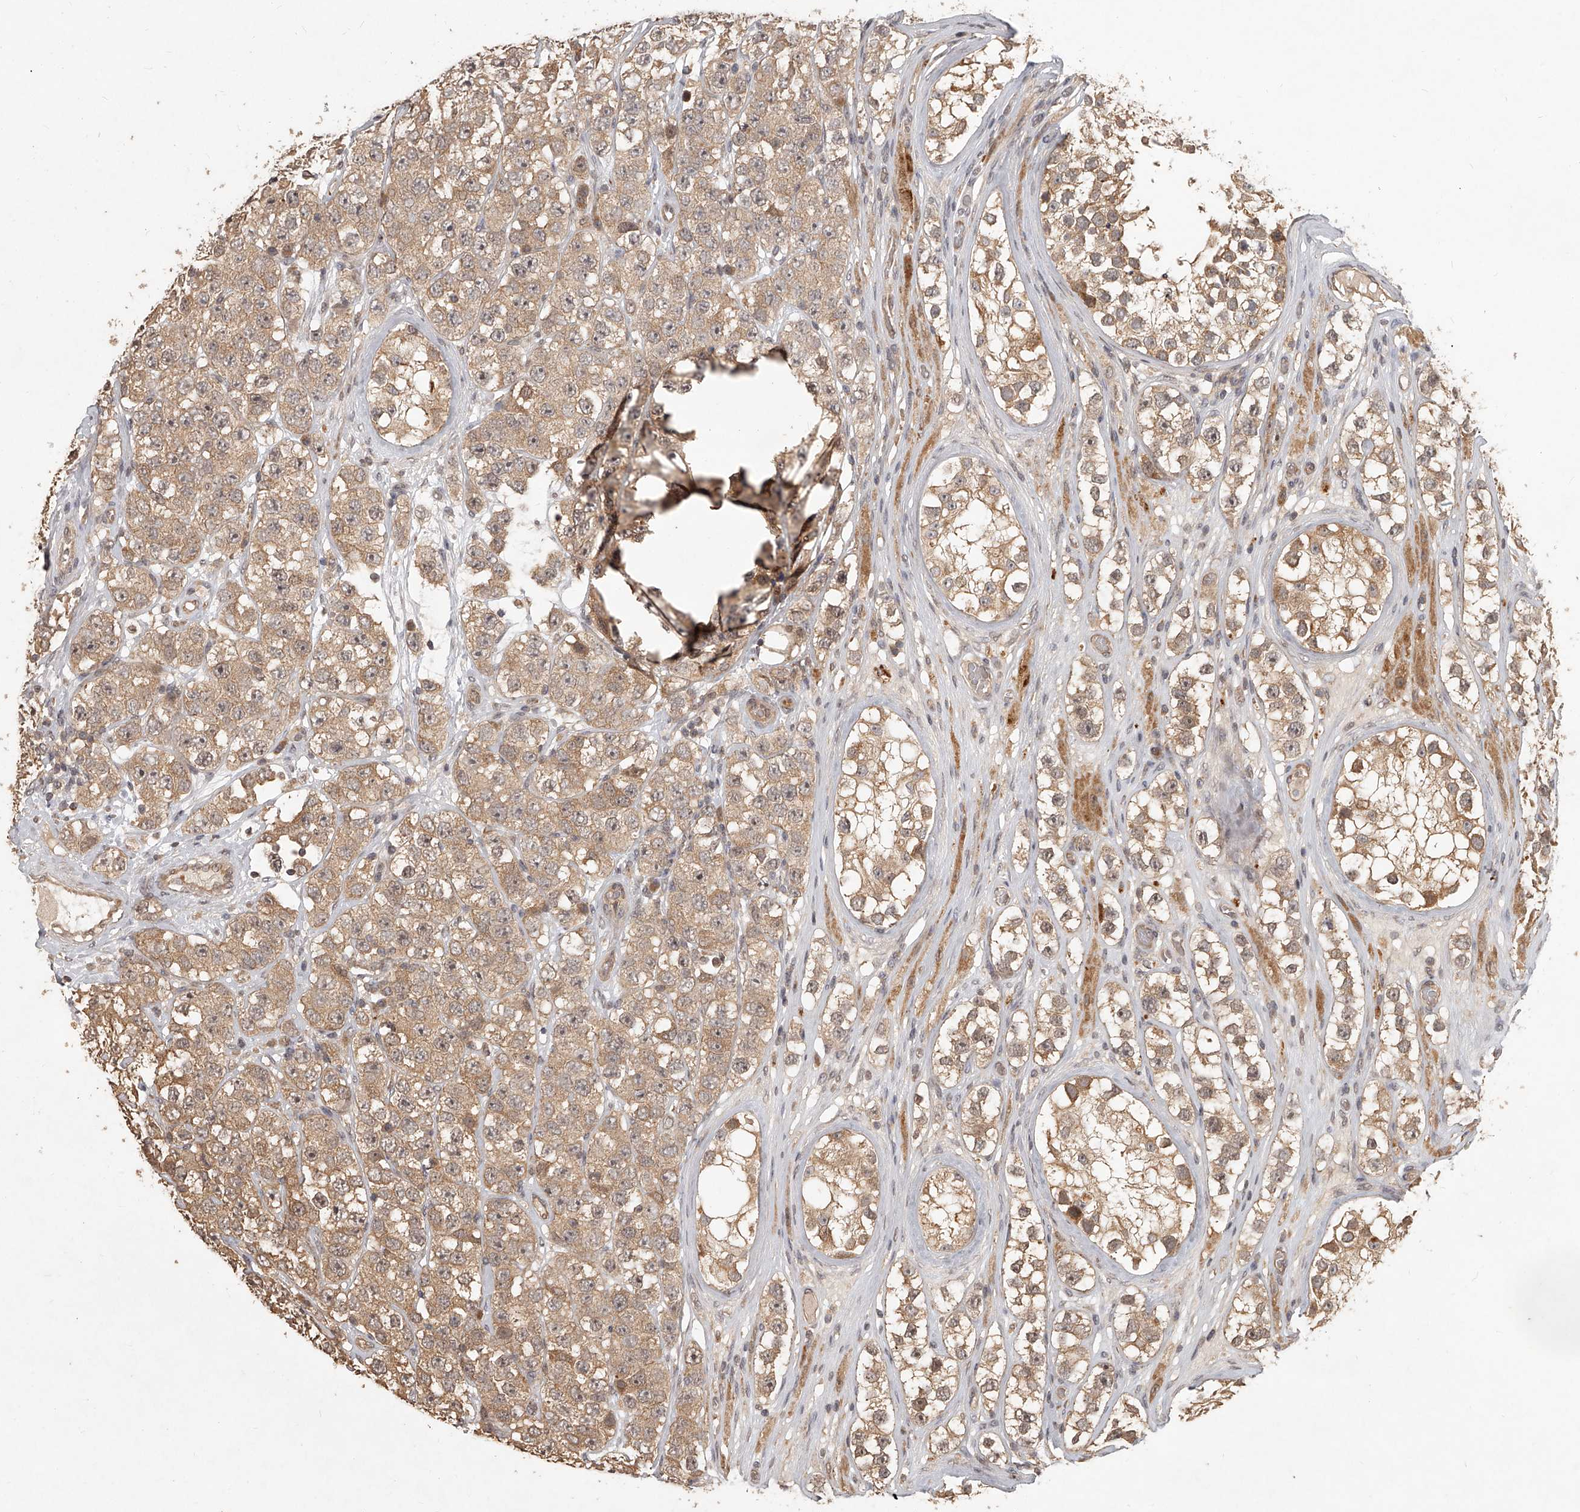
{"staining": {"intensity": "moderate", "quantity": ">75%", "location": "cytoplasmic/membranous"}, "tissue": "testis cancer", "cell_type": "Tumor cells", "image_type": "cancer", "snomed": [{"axis": "morphology", "description": "Seminoma, NOS"}, {"axis": "topography", "description": "Testis"}], "caption": "A brown stain highlights moderate cytoplasmic/membranous positivity of a protein in human testis cancer tumor cells.", "gene": "SLC37A1", "patient": {"sex": "male", "age": 28}}